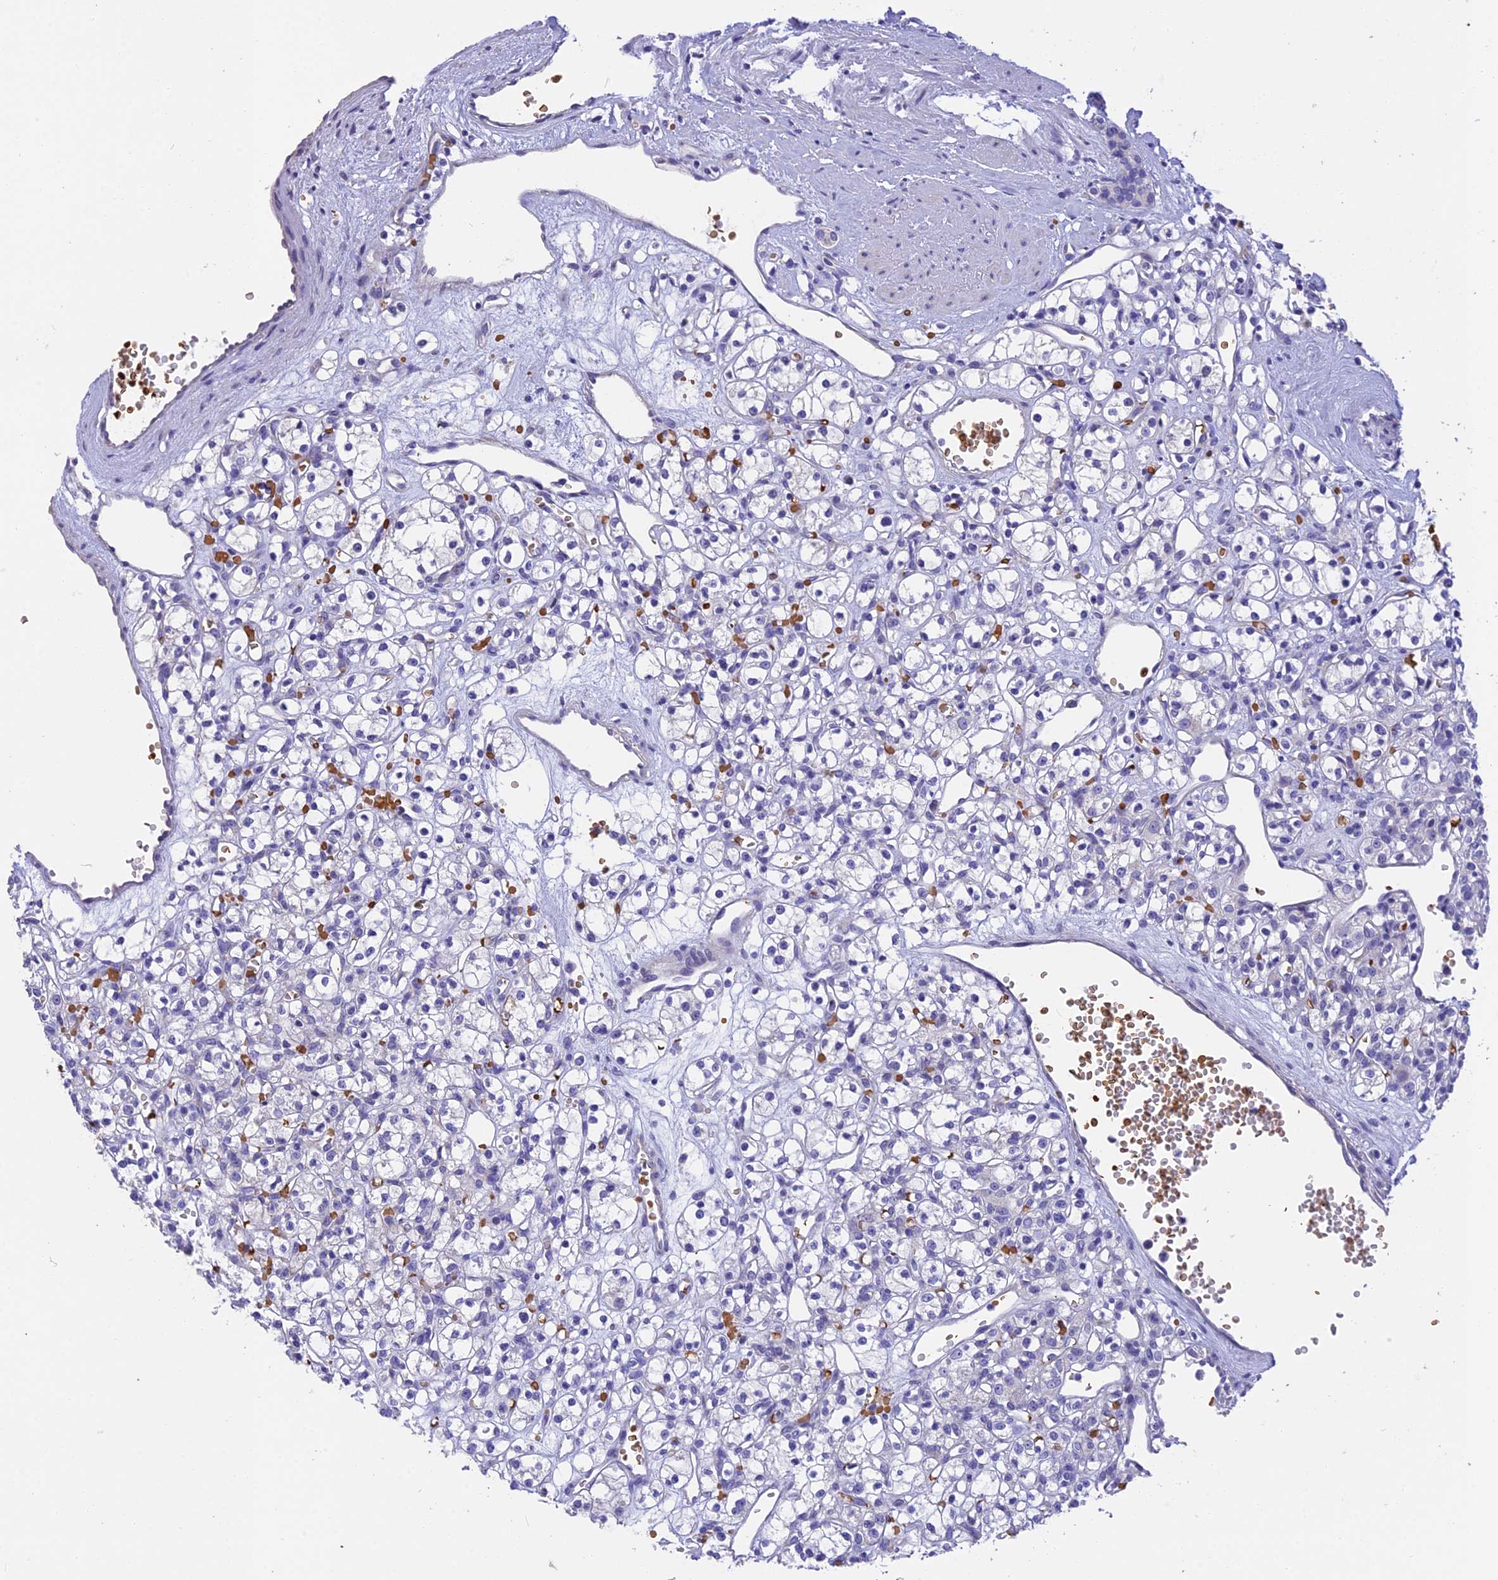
{"staining": {"intensity": "negative", "quantity": "none", "location": "none"}, "tissue": "renal cancer", "cell_type": "Tumor cells", "image_type": "cancer", "snomed": [{"axis": "morphology", "description": "Adenocarcinoma, NOS"}, {"axis": "topography", "description": "Kidney"}], "caption": "Histopathology image shows no significant protein staining in tumor cells of renal adenocarcinoma.", "gene": "TNNC2", "patient": {"sex": "female", "age": 59}}